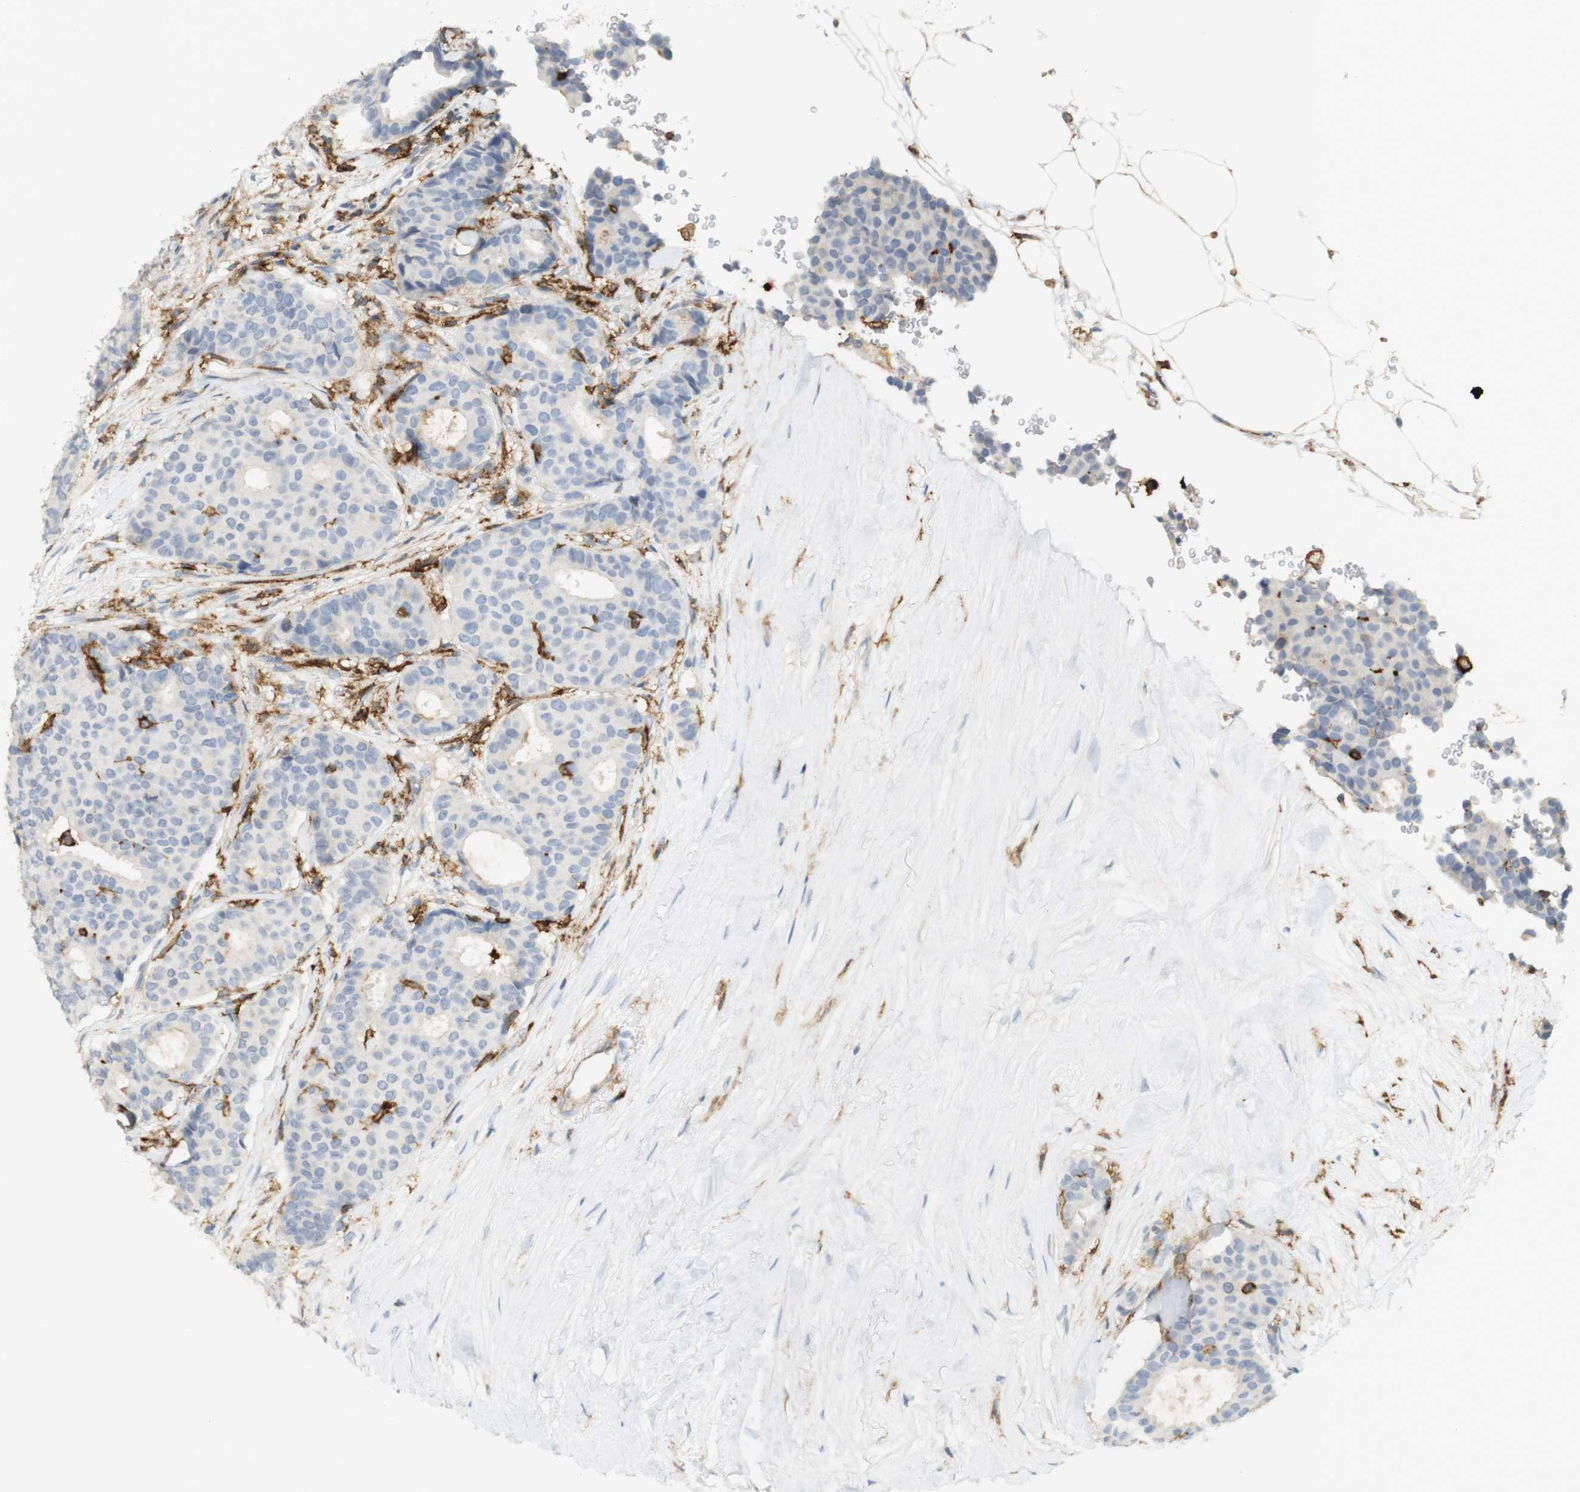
{"staining": {"intensity": "negative", "quantity": "none", "location": "none"}, "tissue": "breast cancer", "cell_type": "Tumor cells", "image_type": "cancer", "snomed": [{"axis": "morphology", "description": "Duct carcinoma"}, {"axis": "topography", "description": "Breast"}], "caption": "Infiltrating ductal carcinoma (breast) was stained to show a protein in brown. There is no significant expression in tumor cells.", "gene": "SIRPA", "patient": {"sex": "female", "age": 75}}